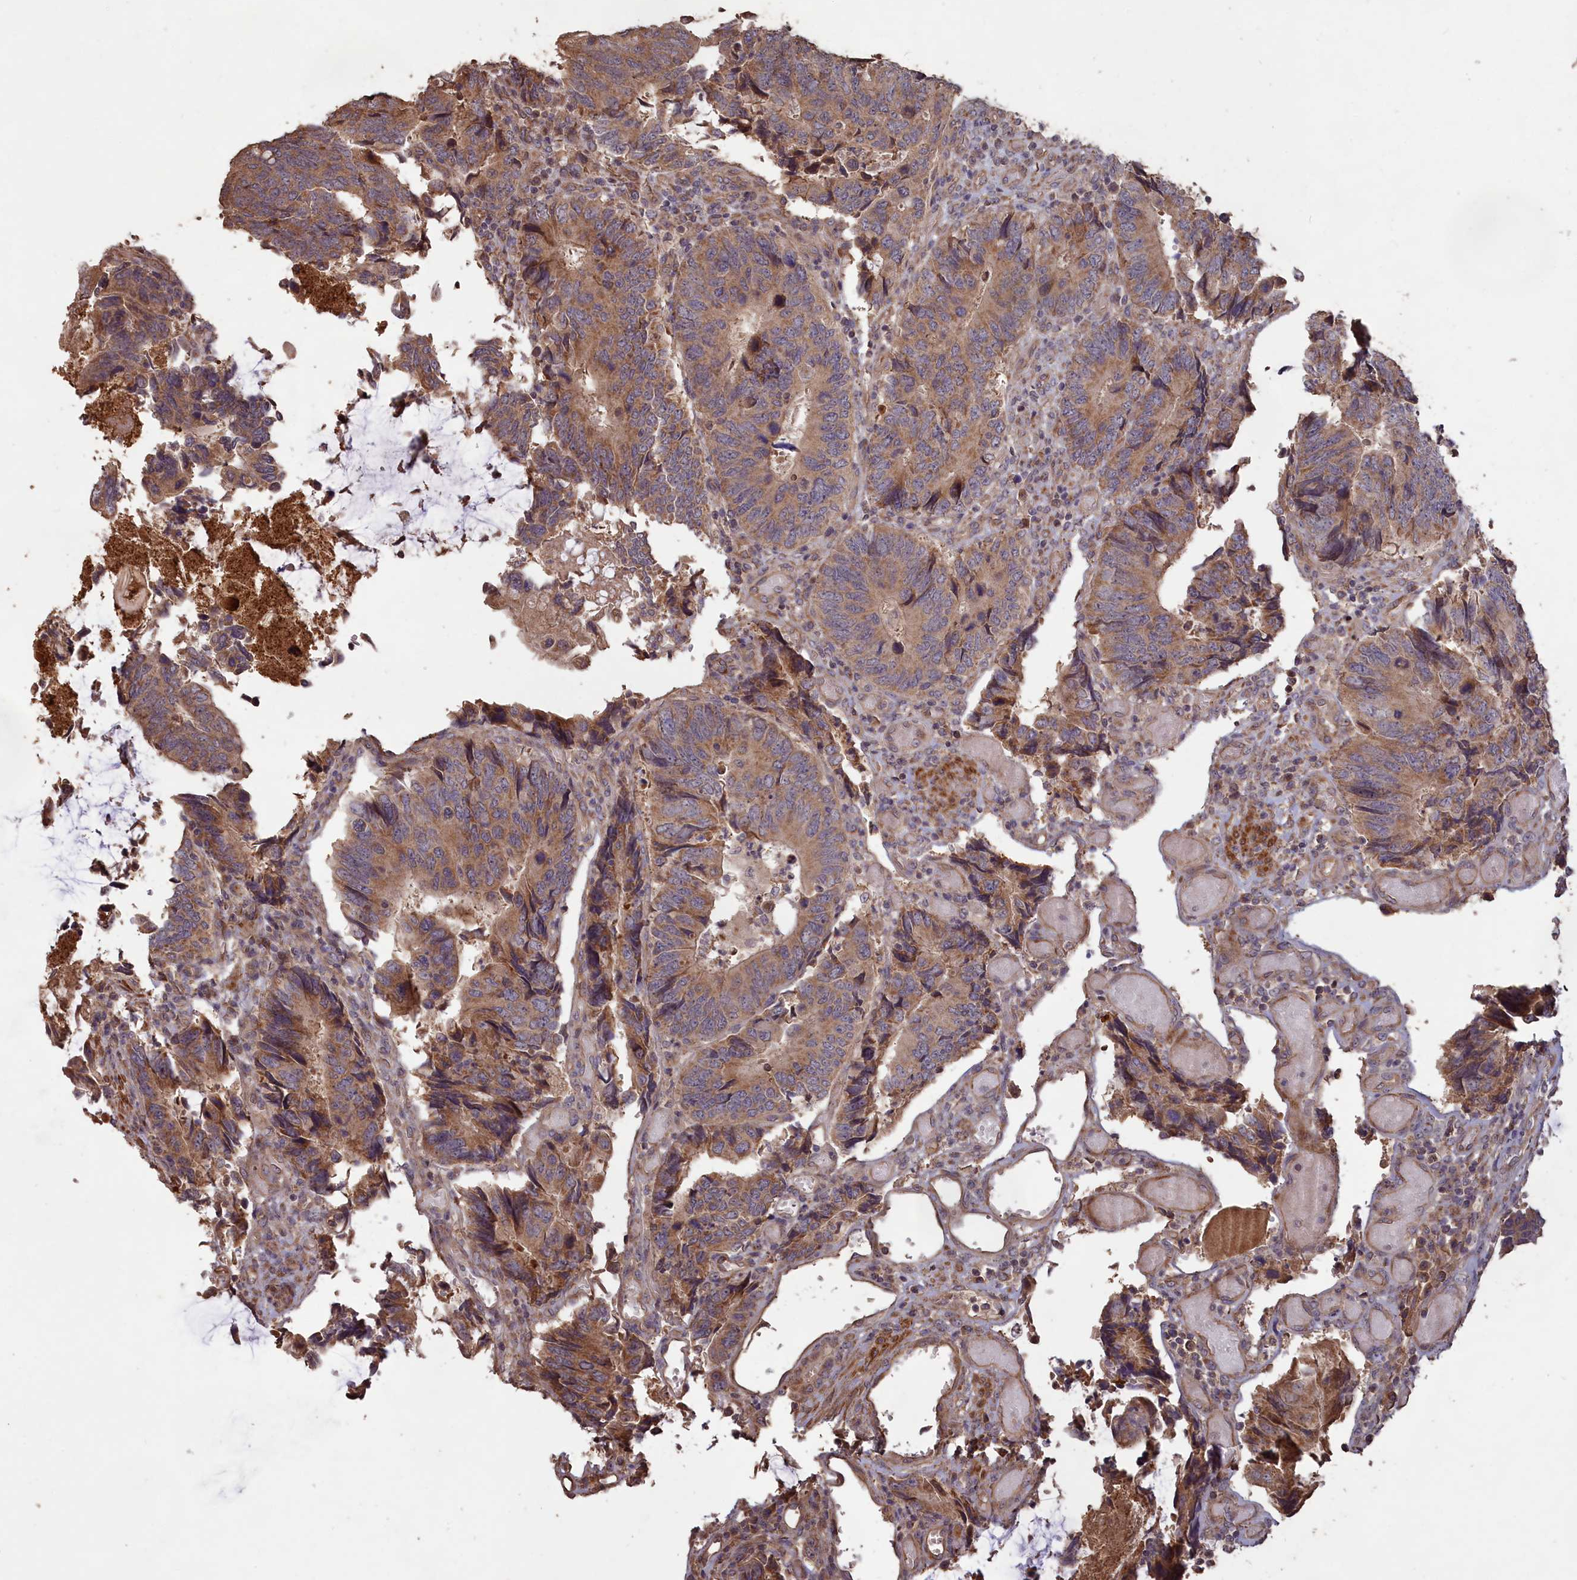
{"staining": {"intensity": "moderate", "quantity": ">75%", "location": "cytoplasmic/membranous"}, "tissue": "colorectal cancer", "cell_type": "Tumor cells", "image_type": "cancer", "snomed": [{"axis": "morphology", "description": "Adenocarcinoma, NOS"}, {"axis": "topography", "description": "Colon"}], "caption": "A photomicrograph of human adenocarcinoma (colorectal) stained for a protein demonstrates moderate cytoplasmic/membranous brown staining in tumor cells.", "gene": "LAYN", "patient": {"sex": "male", "age": 87}}